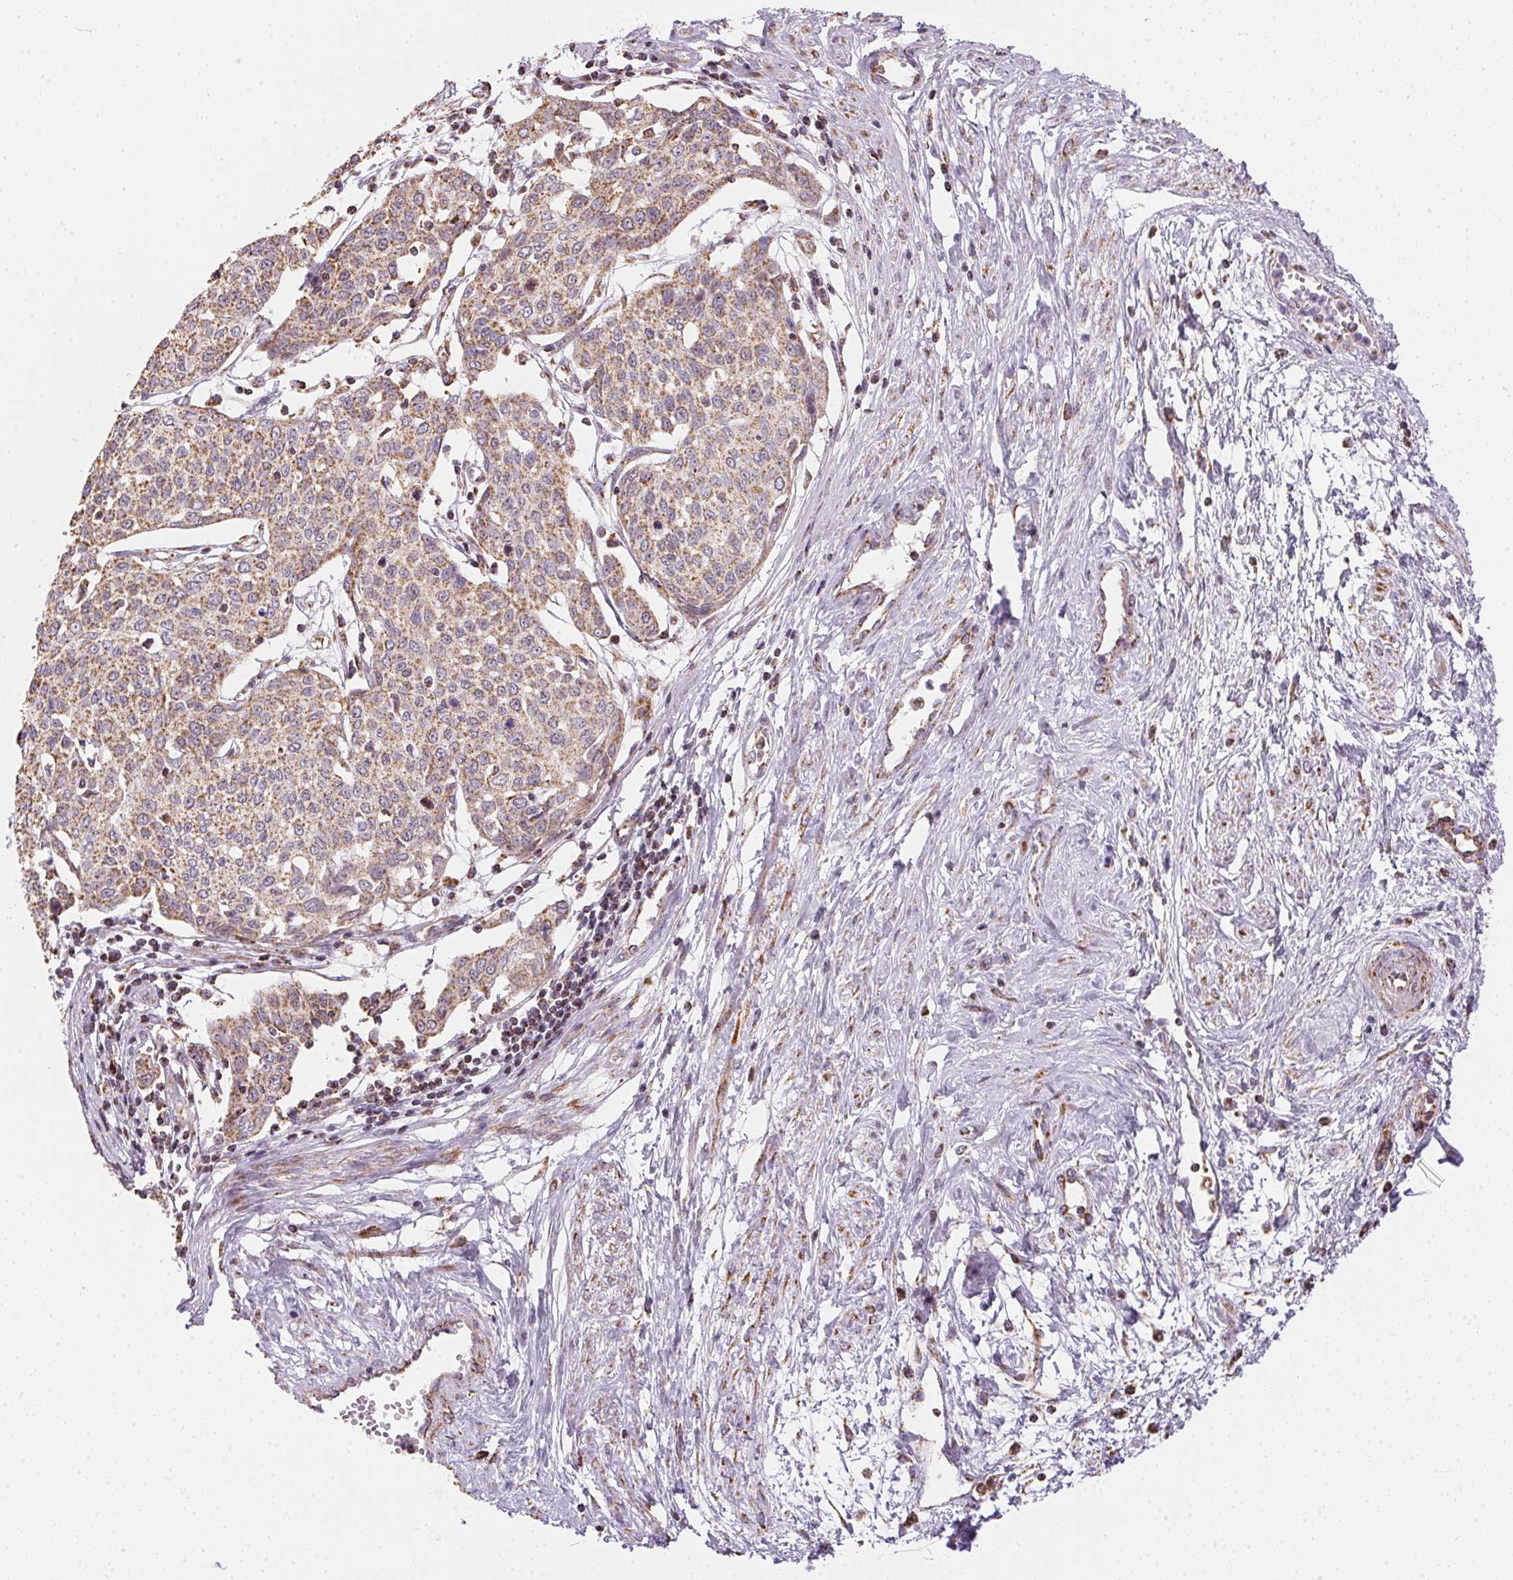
{"staining": {"intensity": "moderate", "quantity": ">75%", "location": "cytoplasmic/membranous"}, "tissue": "cervical cancer", "cell_type": "Tumor cells", "image_type": "cancer", "snomed": [{"axis": "morphology", "description": "Squamous cell carcinoma, NOS"}, {"axis": "topography", "description": "Cervix"}], "caption": "Human squamous cell carcinoma (cervical) stained with a protein marker shows moderate staining in tumor cells.", "gene": "MAPK11", "patient": {"sex": "female", "age": 34}}